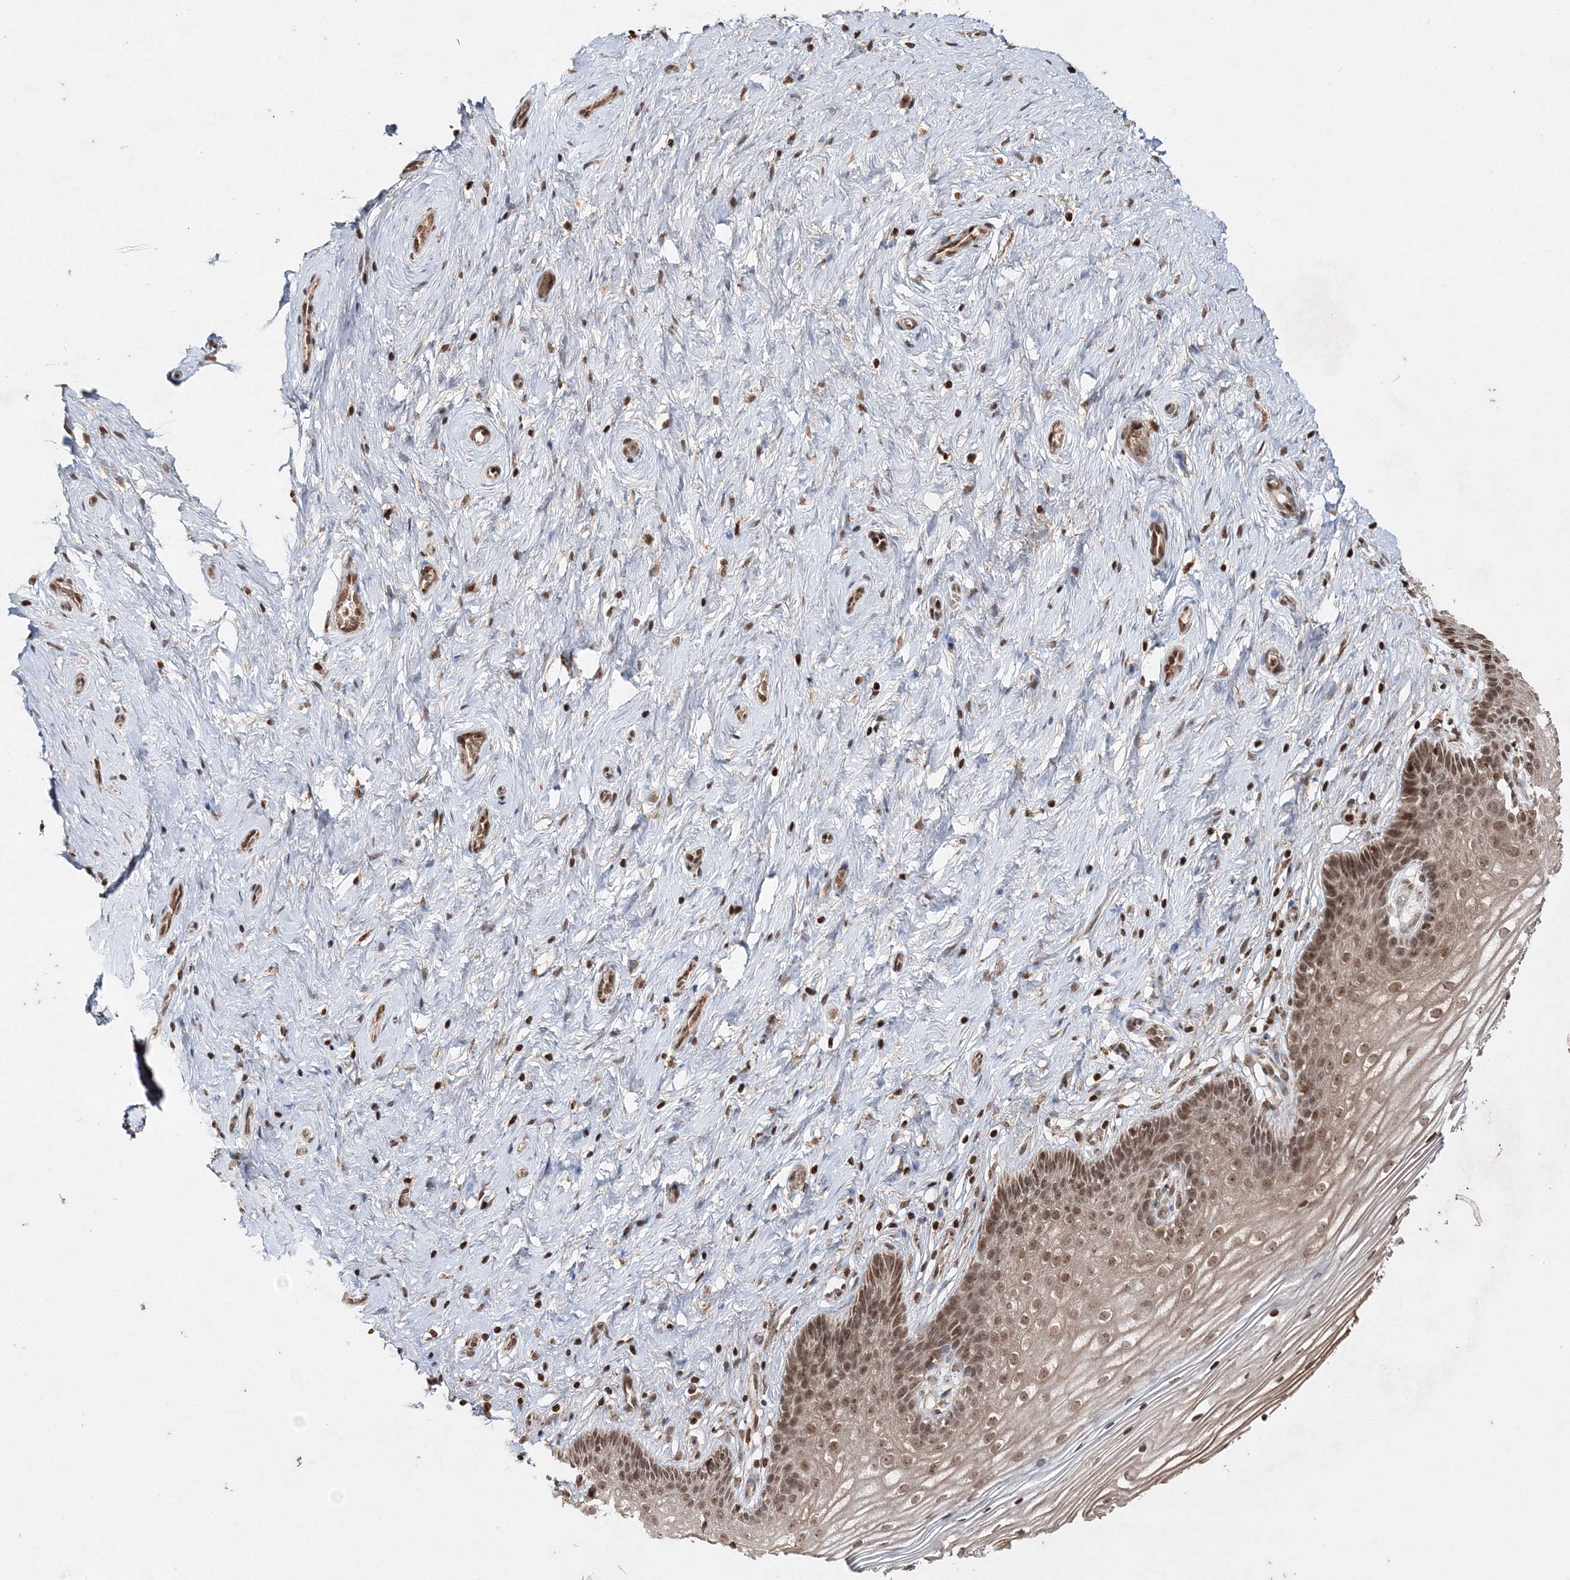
{"staining": {"intensity": "moderate", "quantity": ">75%", "location": "cytoplasmic/membranous,nuclear"}, "tissue": "cervix", "cell_type": "Glandular cells", "image_type": "normal", "snomed": [{"axis": "morphology", "description": "Normal tissue, NOS"}, {"axis": "topography", "description": "Cervix"}], "caption": "DAB immunohistochemical staining of unremarkable human cervix demonstrates moderate cytoplasmic/membranous,nuclear protein positivity in approximately >75% of glandular cells.", "gene": "CARM1", "patient": {"sex": "female", "age": 33}}